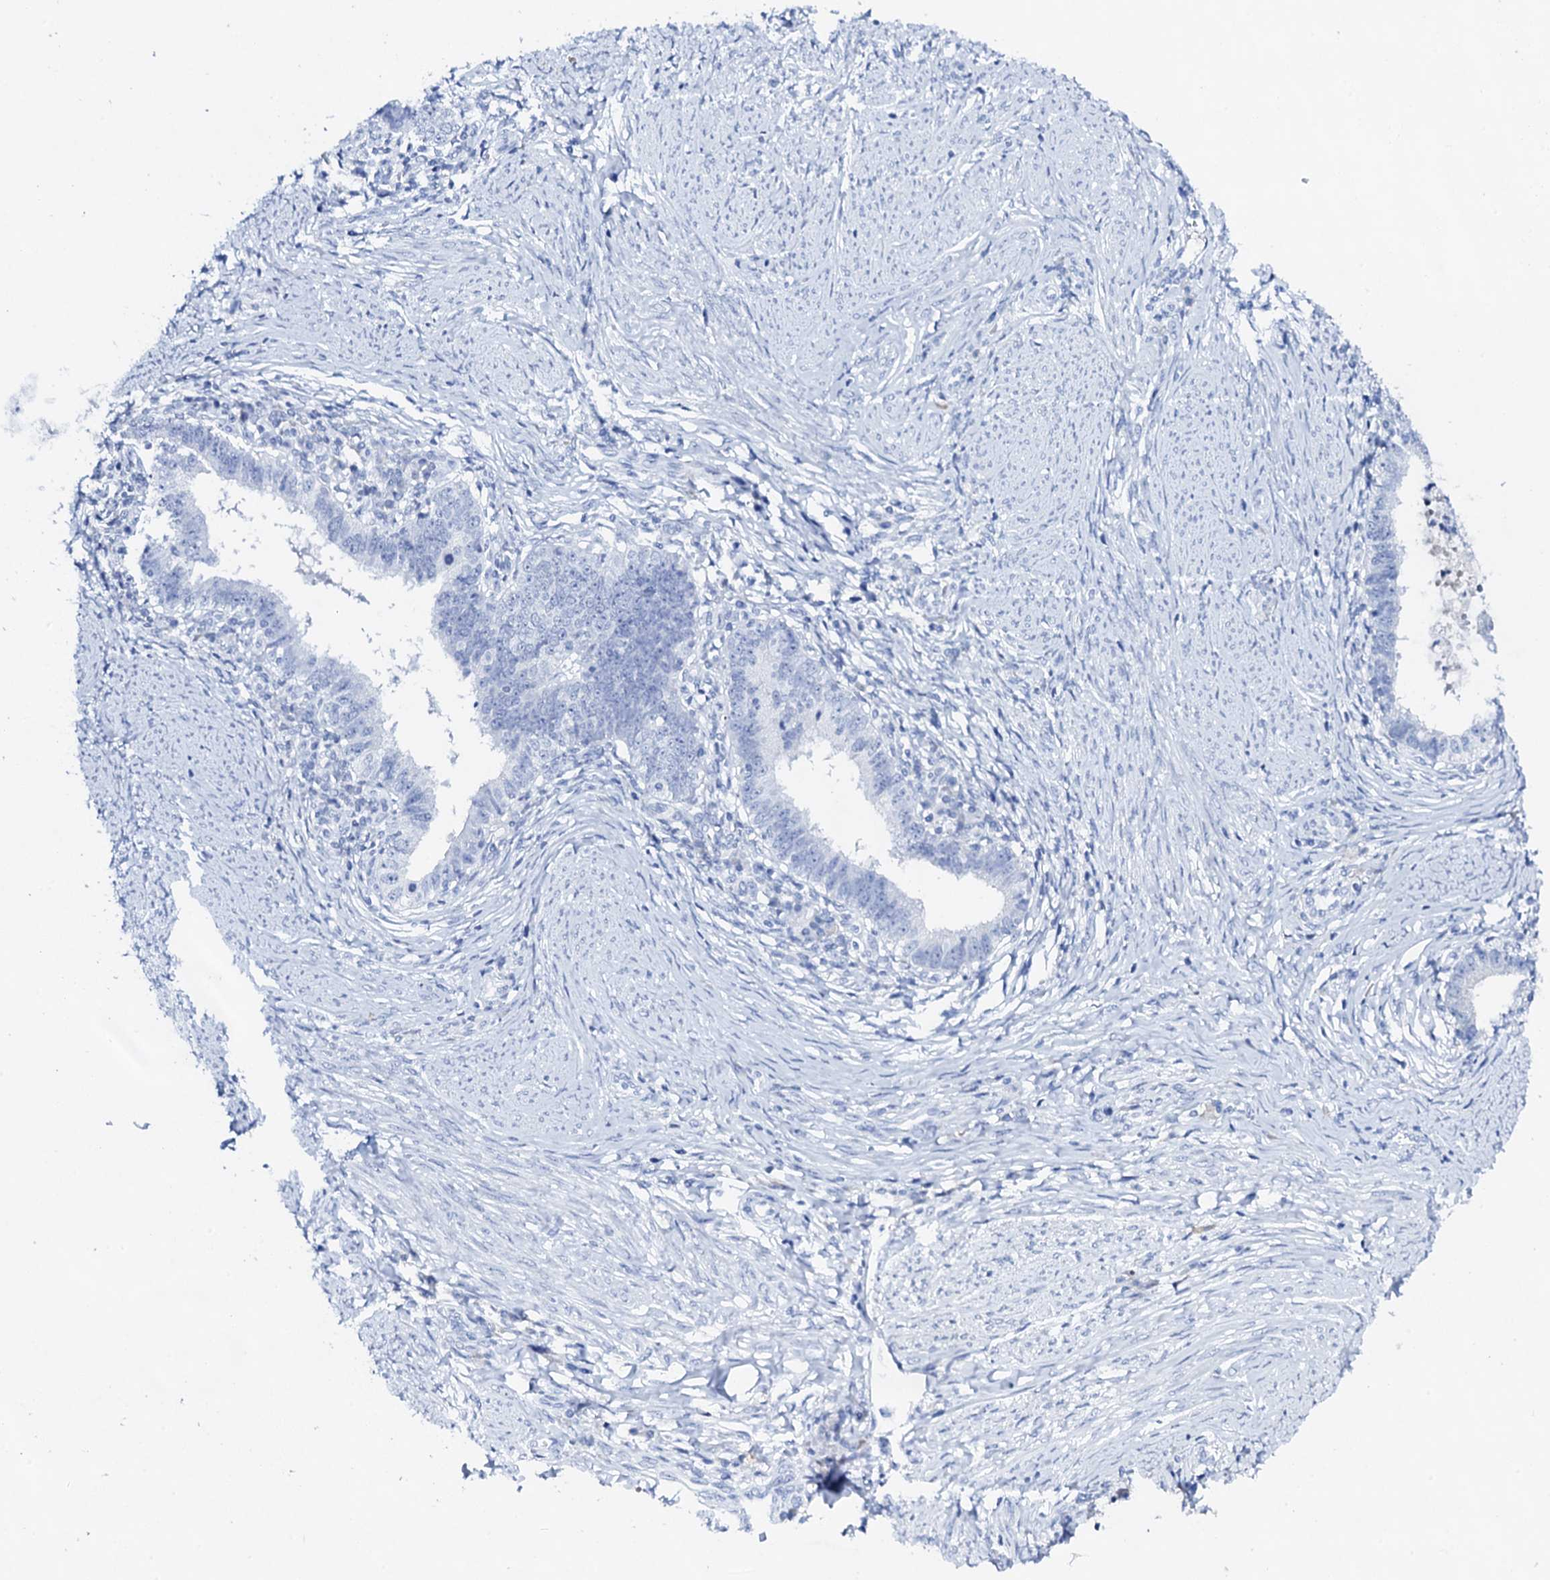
{"staining": {"intensity": "negative", "quantity": "none", "location": "none"}, "tissue": "cervical cancer", "cell_type": "Tumor cells", "image_type": "cancer", "snomed": [{"axis": "morphology", "description": "Adenocarcinoma, NOS"}, {"axis": "topography", "description": "Cervix"}], "caption": "An immunohistochemistry (IHC) histopathology image of cervical cancer is shown. There is no staining in tumor cells of cervical cancer. Brightfield microscopy of immunohistochemistry stained with DAB (3,3'-diaminobenzidine) (brown) and hematoxylin (blue), captured at high magnification.", "gene": "FBXL16", "patient": {"sex": "female", "age": 36}}